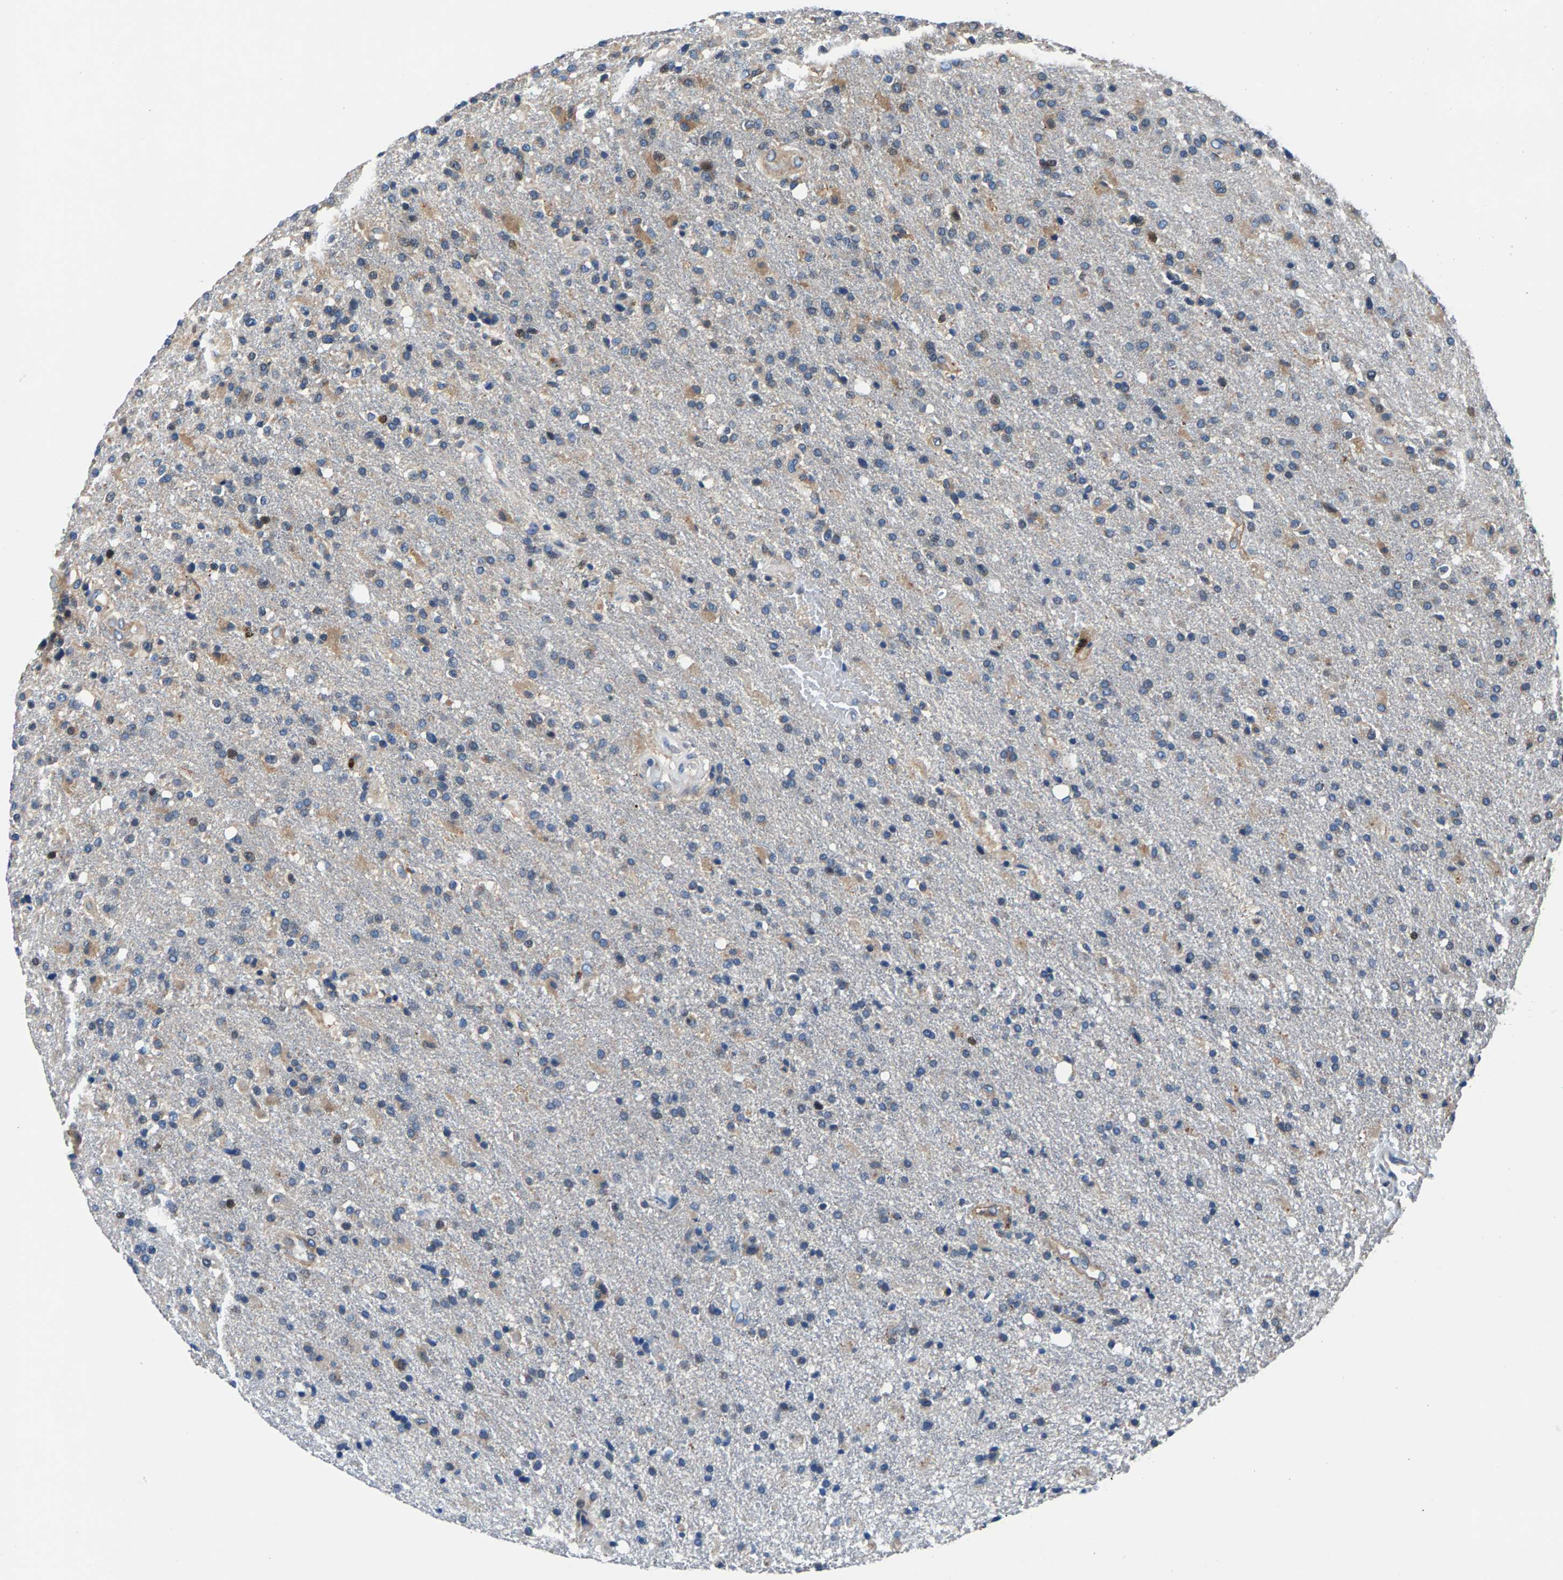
{"staining": {"intensity": "moderate", "quantity": "<25%", "location": "cytoplasmic/membranous"}, "tissue": "glioma", "cell_type": "Tumor cells", "image_type": "cancer", "snomed": [{"axis": "morphology", "description": "Glioma, malignant, High grade"}, {"axis": "topography", "description": "Brain"}], "caption": "Glioma was stained to show a protein in brown. There is low levels of moderate cytoplasmic/membranous staining in about <25% of tumor cells.", "gene": "CDRT4", "patient": {"sex": "male", "age": 72}}